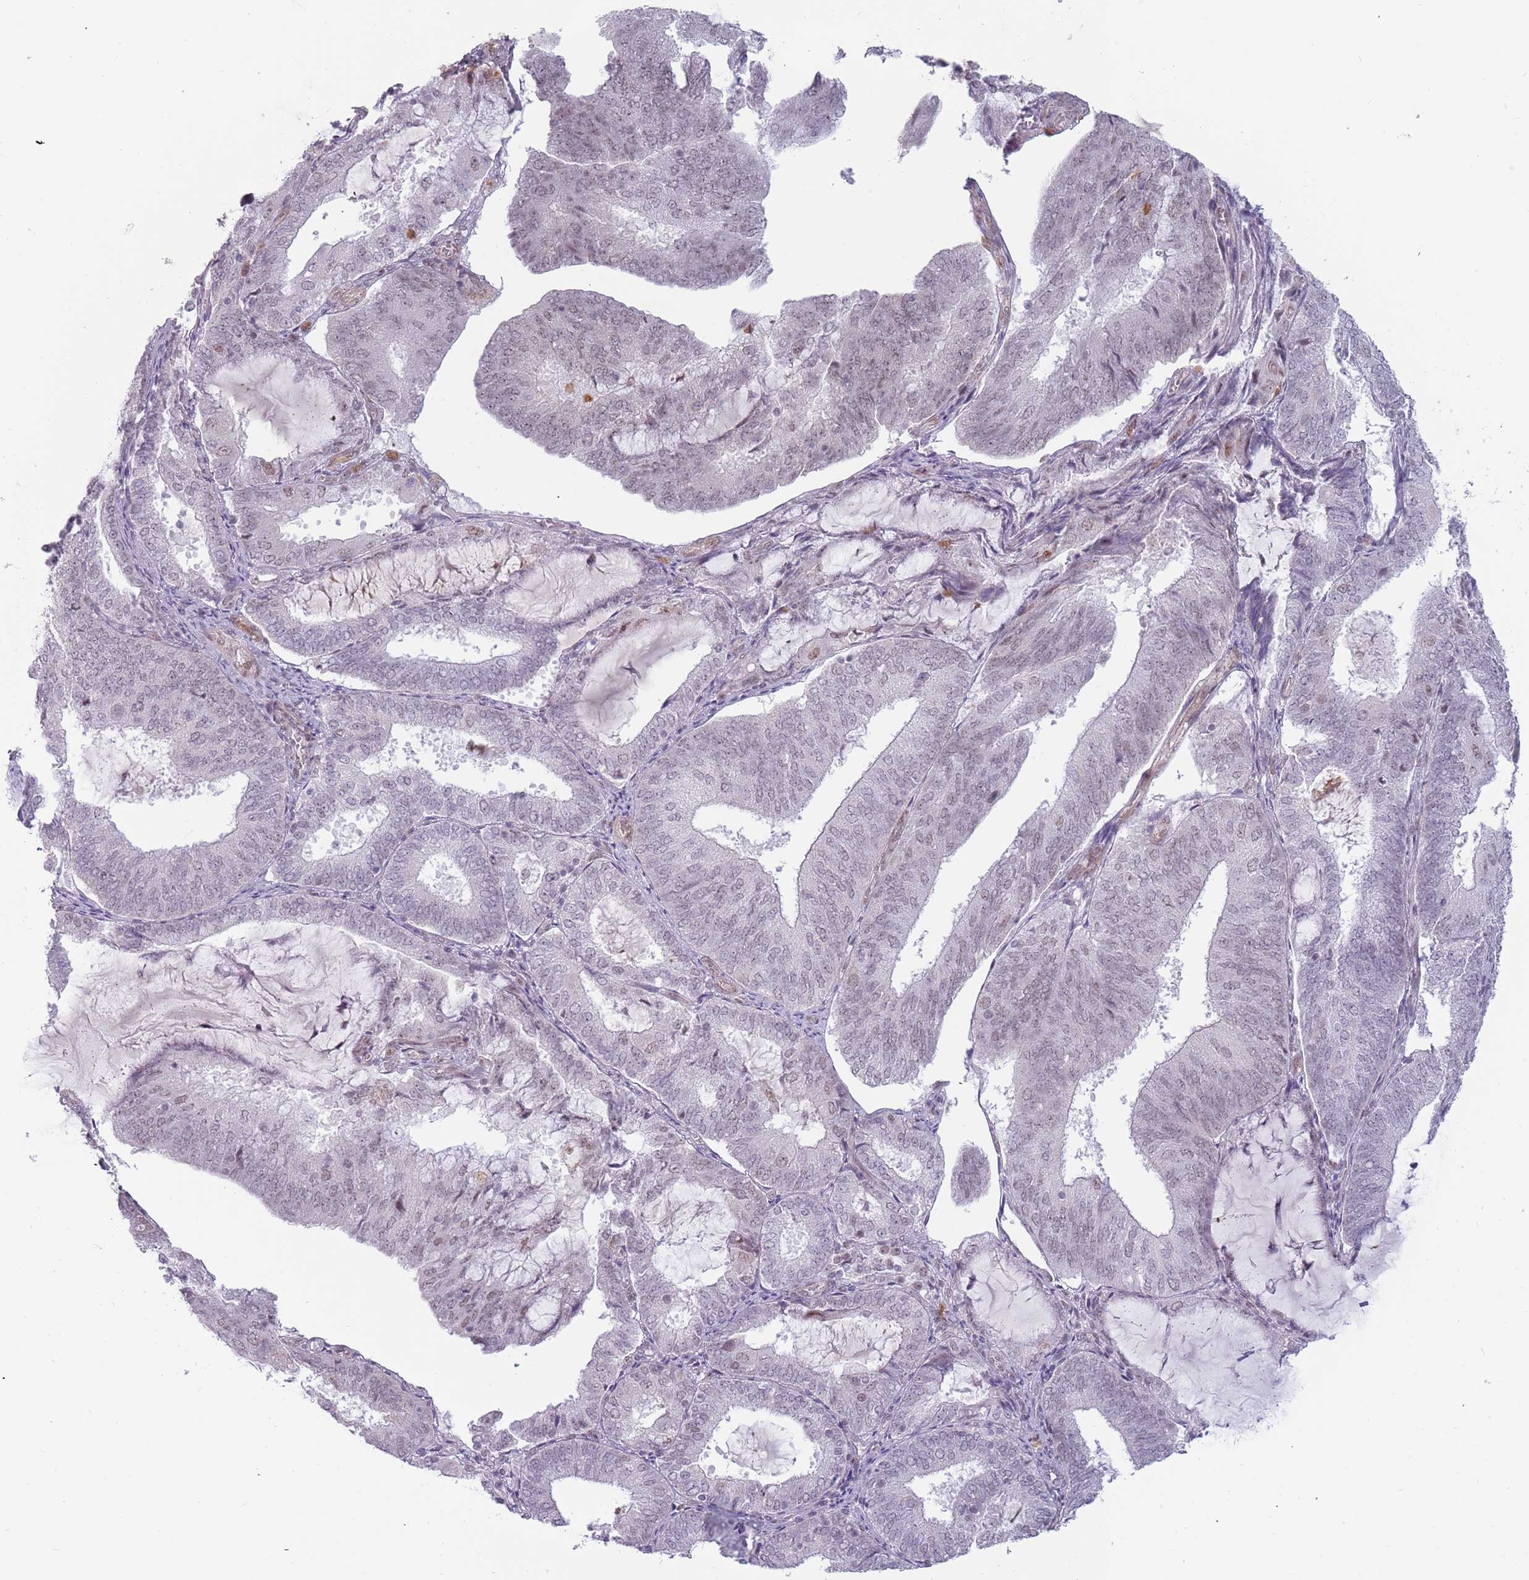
{"staining": {"intensity": "negative", "quantity": "none", "location": "none"}, "tissue": "endometrial cancer", "cell_type": "Tumor cells", "image_type": "cancer", "snomed": [{"axis": "morphology", "description": "Adenocarcinoma, NOS"}, {"axis": "topography", "description": "Endometrium"}], "caption": "DAB (3,3'-diaminobenzidine) immunohistochemical staining of human endometrial cancer (adenocarcinoma) demonstrates no significant staining in tumor cells.", "gene": "REXO4", "patient": {"sex": "female", "age": 81}}